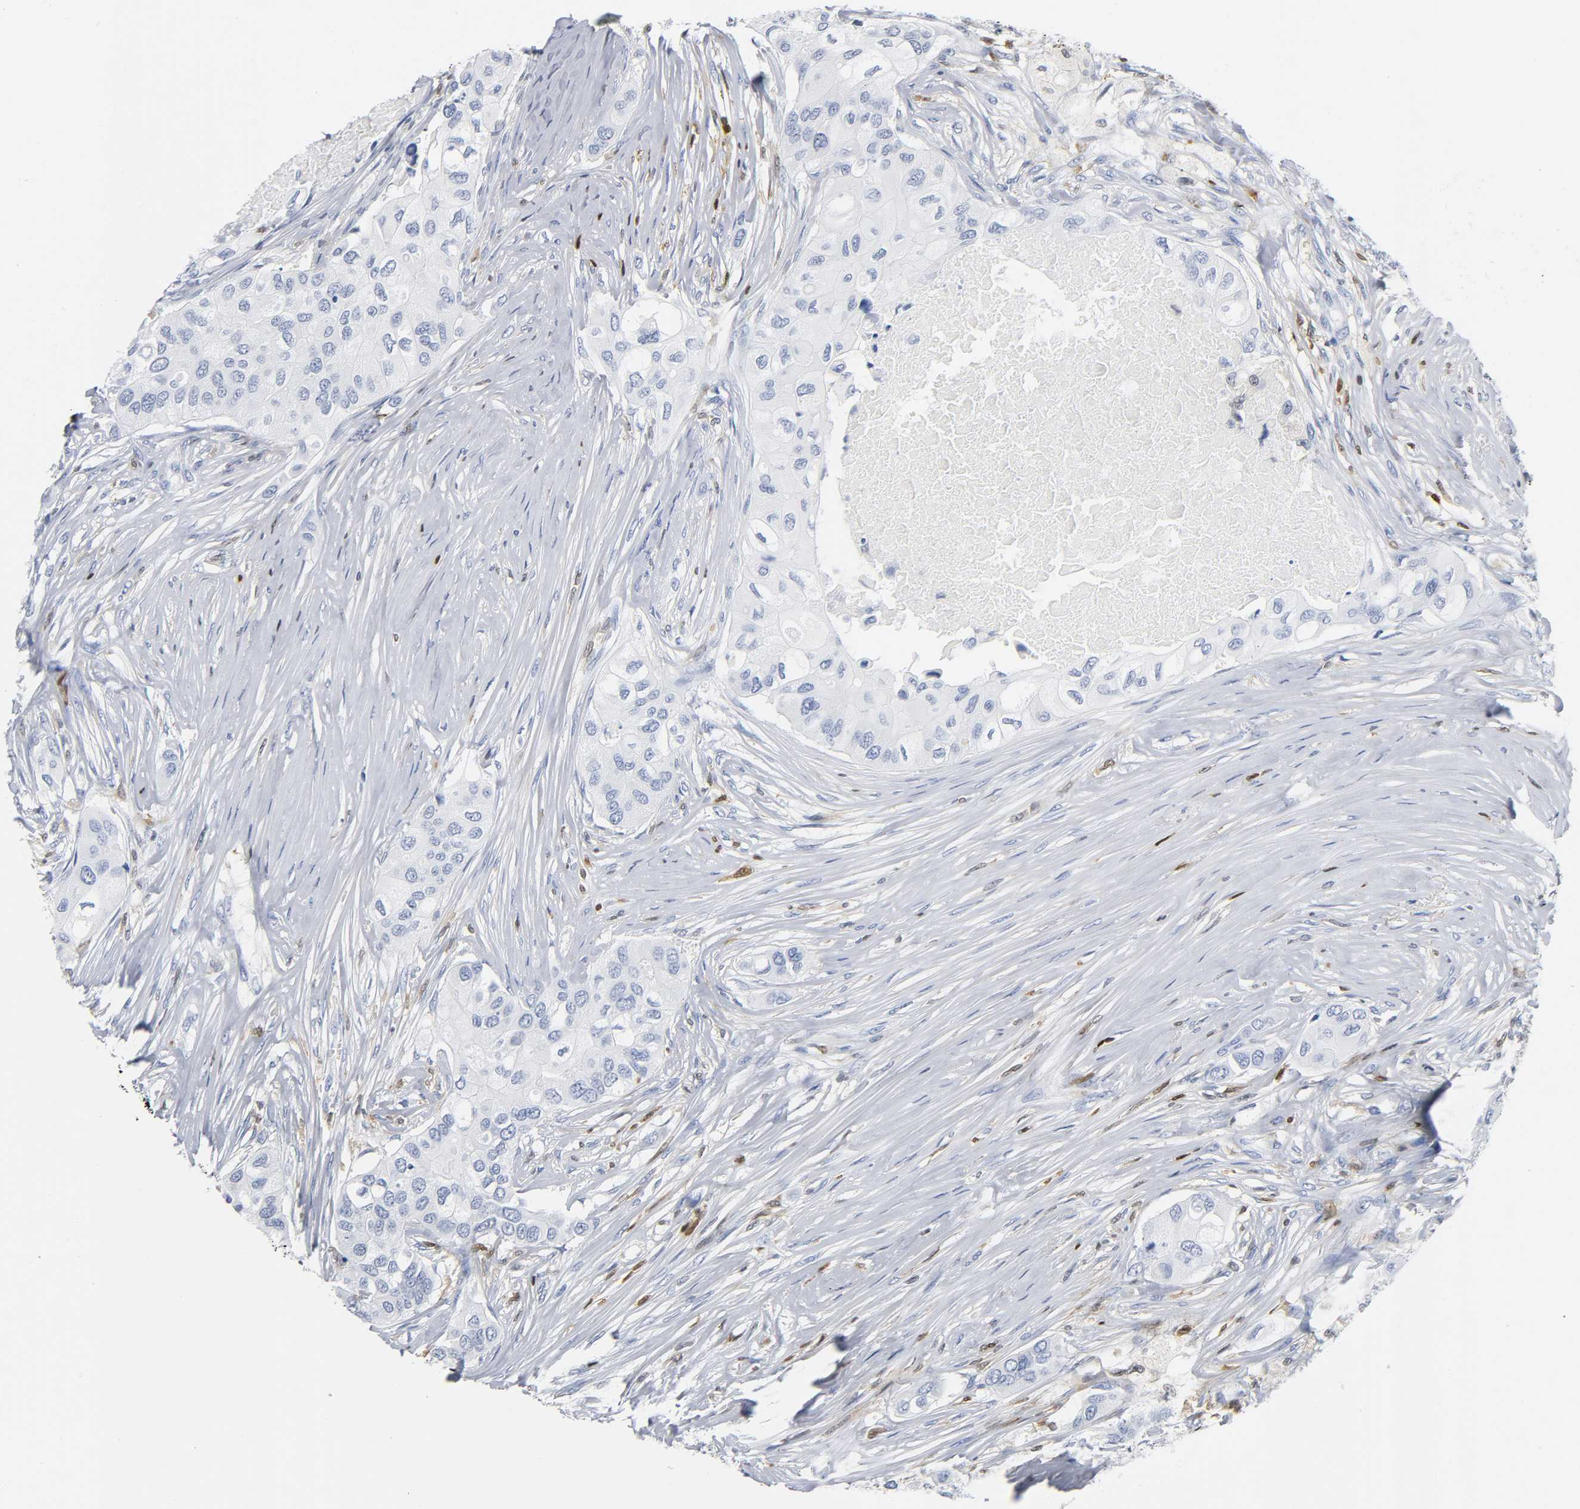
{"staining": {"intensity": "negative", "quantity": "none", "location": "none"}, "tissue": "breast cancer", "cell_type": "Tumor cells", "image_type": "cancer", "snomed": [{"axis": "morphology", "description": "Normal tissue, NOS"}, {"axis": "morphology", "description": "Duct carcinoma"}, {"axis": "topography", "description": "Breast"}], "caption": "The photomicrograph reveals no staining of tumor cells in breast infiltrating ductal carcinoma.", "gene": "DOK2", "patient": {"sex": "female", "age": 49}}